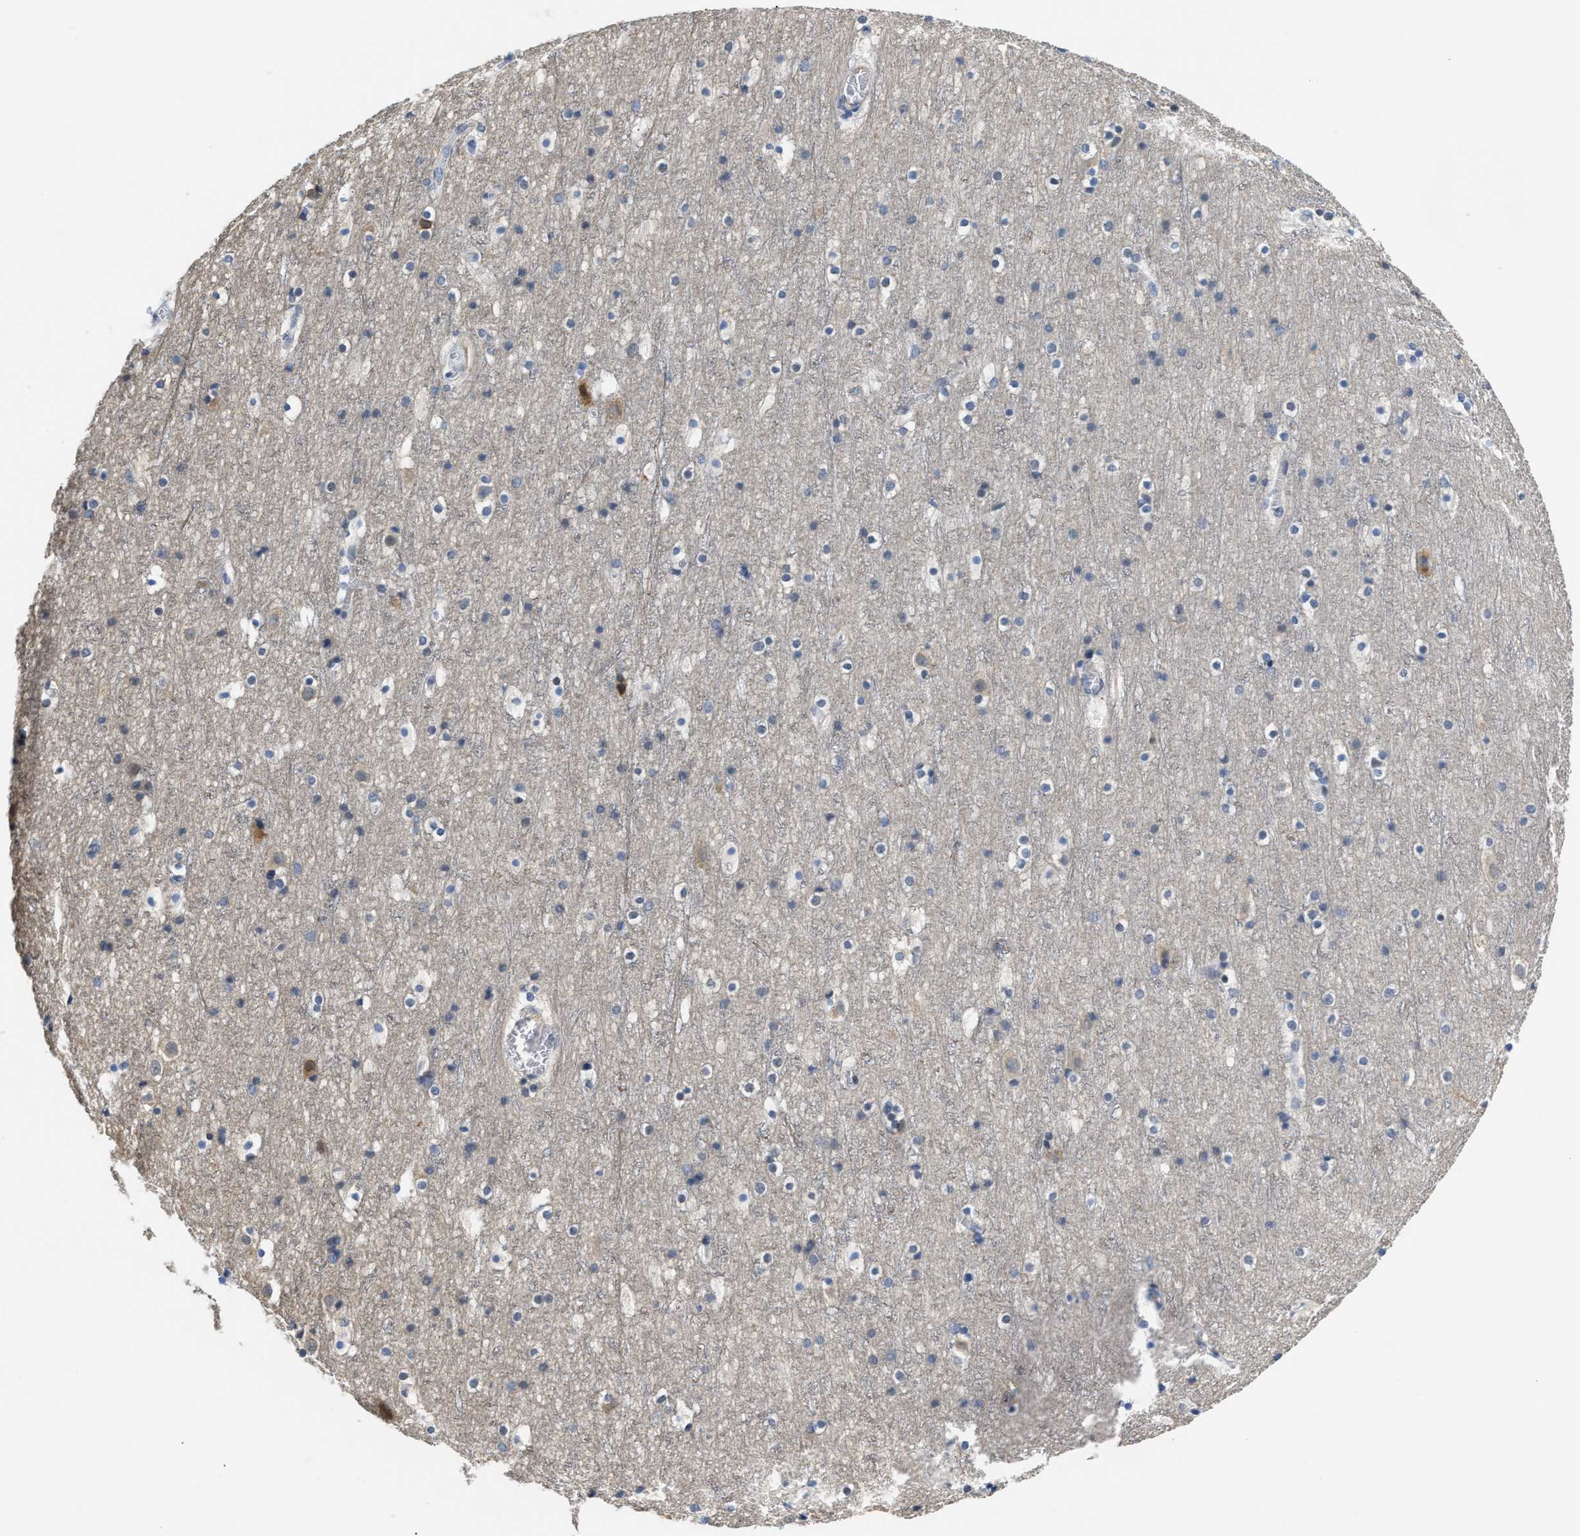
{"staining": {"intensity": "negative", "quantity": "none", "location": "none"}, "tissue": "cerebral cortex", "cell_type": "Endothelial cells", "image_type": "normal", "snomed": [{"axis": "morphology", "description": "Normal tissue, NOS"}, {"axis": "topography", "description": "Cerebral cortex"}], "caption": "Human cerebral cortex stained for a protein using IHC exhibits no staining in endothelial cells.", "gene": "CLGN", "patient": {"sex": "male", "age": 45}}